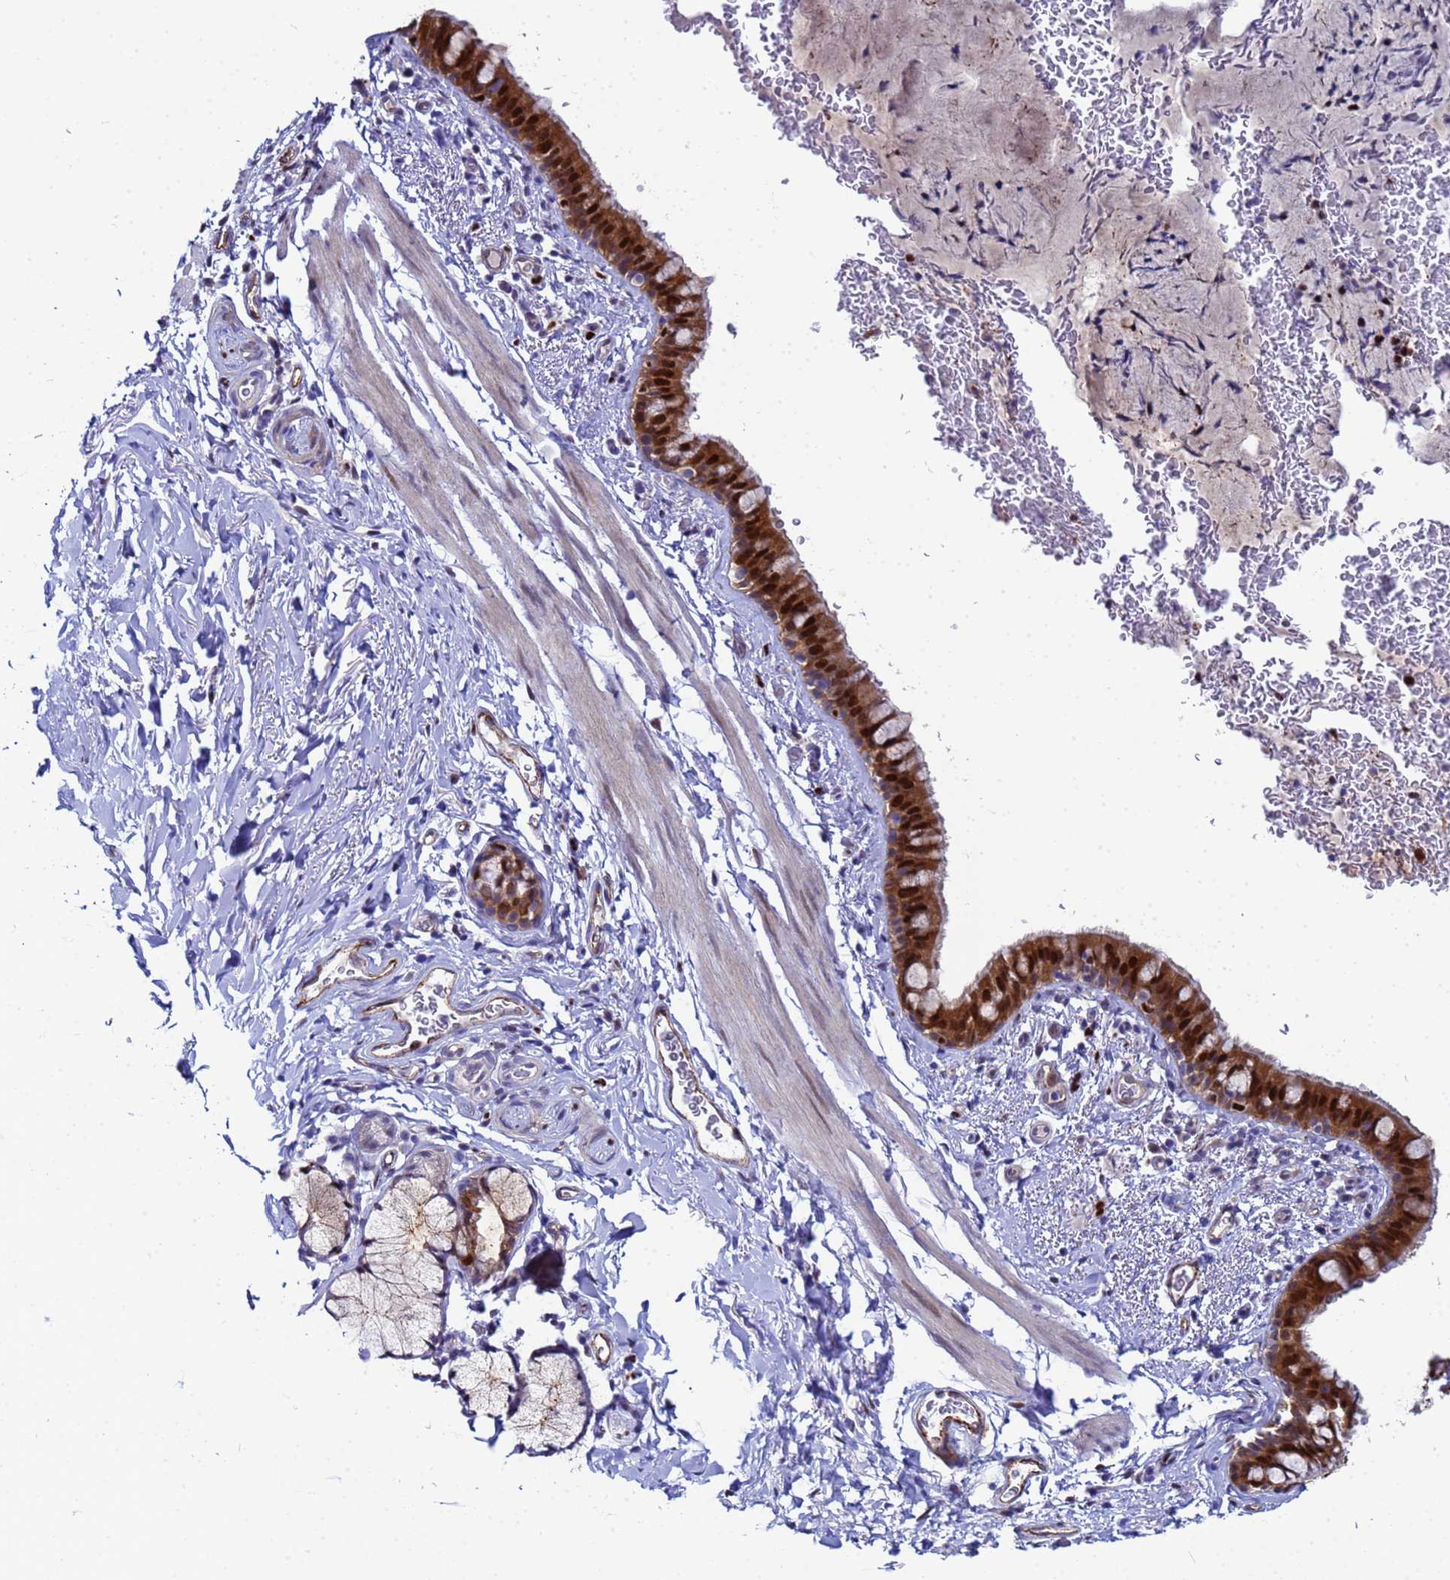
{"staining": {"intensity": "strong", "quantity": ">75%", "location": "cytoplasmic/membranous,nuclear"}, "tissue": "bronchus", "cell_type": "Respiratory epithelial cells", "image_type": "normal", "snomed": [{"axis": "morphology", "description": "Normal tissue, NOS"}, {"axis": "topography", "description": "Cartilage tissue"}, {"axis": "topography", "description": "Bronchus"}], "caption": "Brown immunohistochemical staining in normal human bronchus shows strong cytoplasmic/membranous,nuclear staining in about >75% of respiratory epithelial cells. The staining is performed using DAB brown chromogen to label protein expression. The nuclei are counter-stained blue using hematoxylin.", "gene": "SLC25A37", "patient": {"sex": "female", "age": 36}}